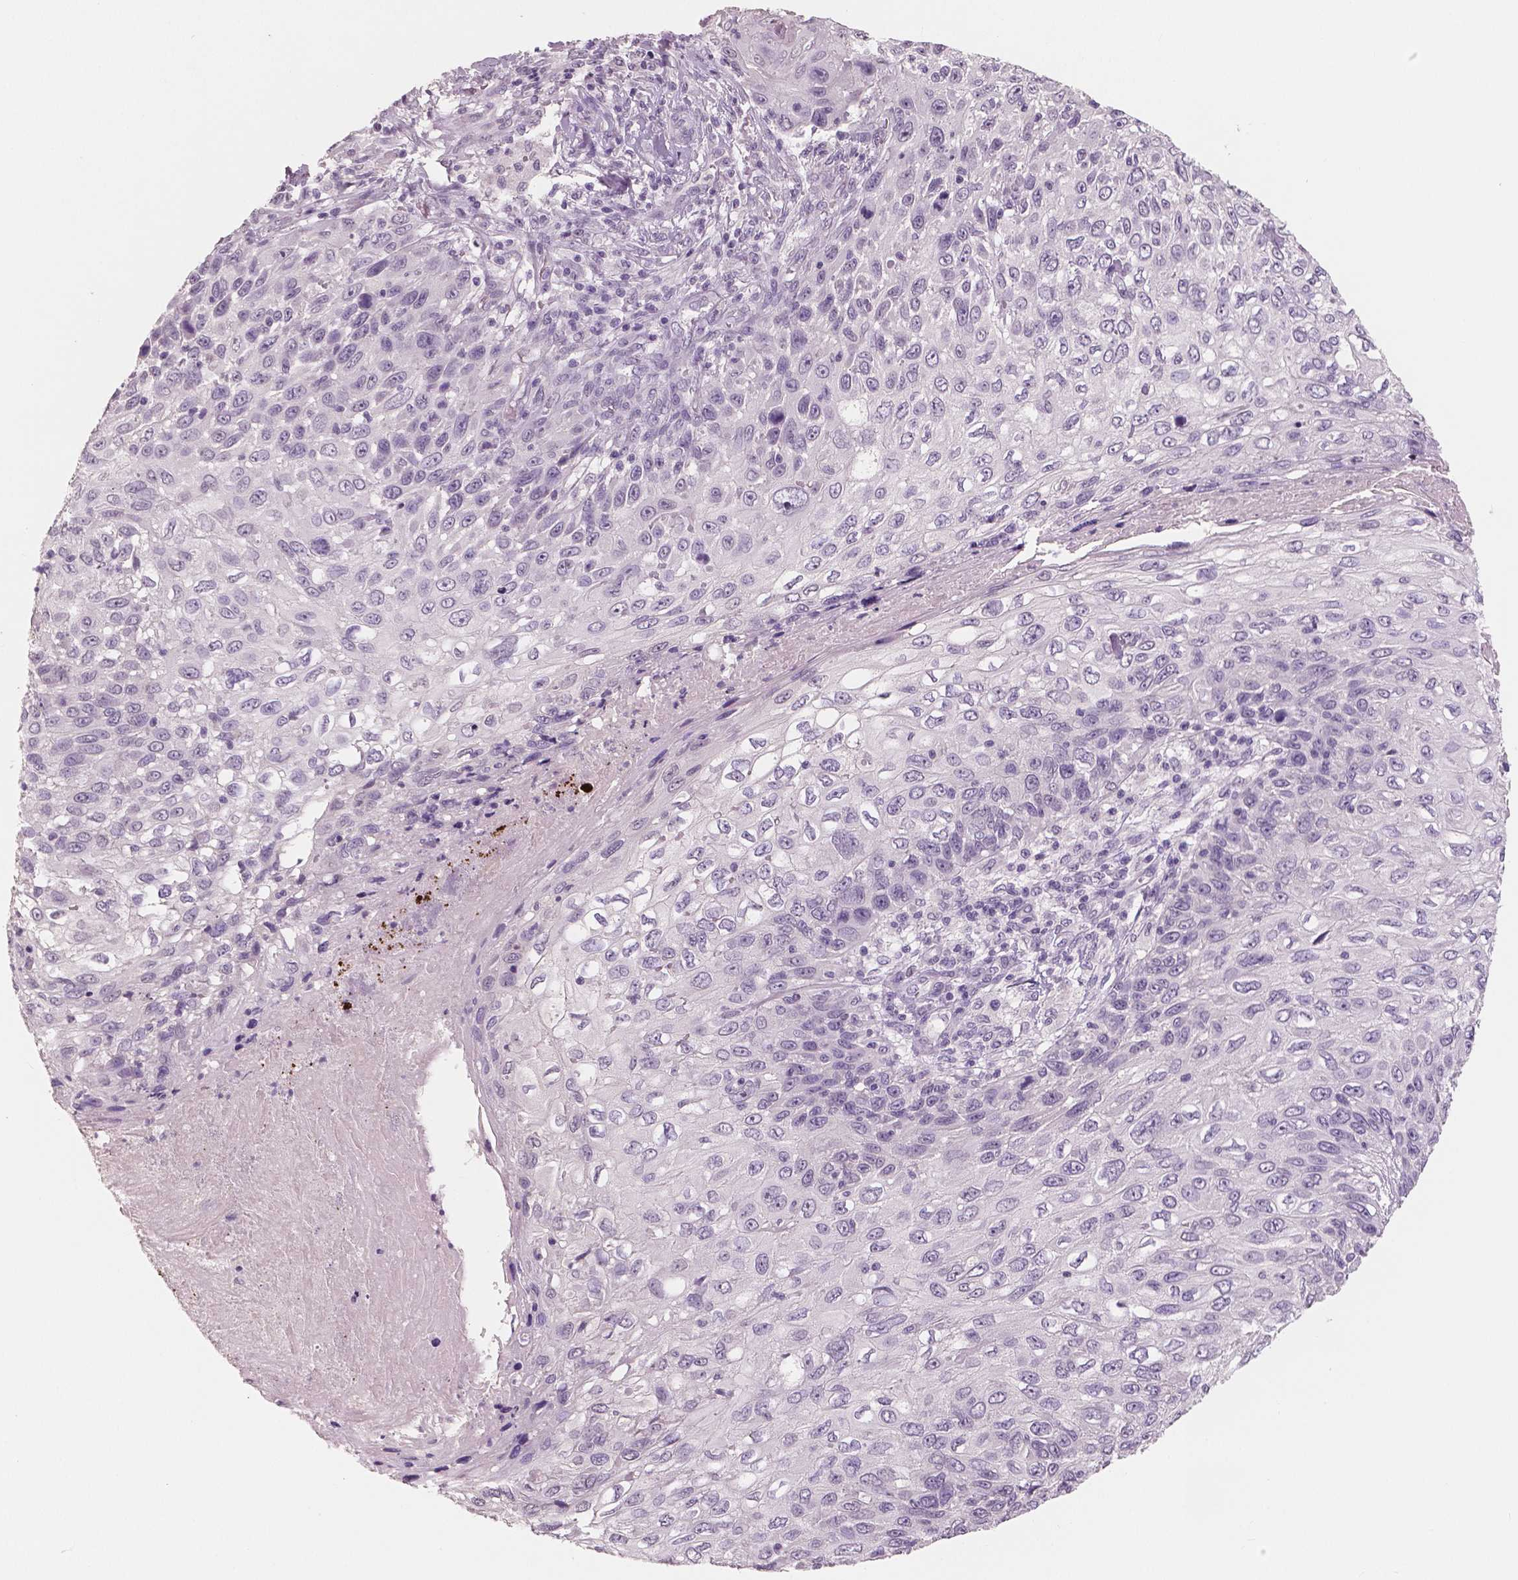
{"staining": {"intensity": "negative", "quantity": "none", "location": "none"}, "tissue": "skin cancer", "cell_type": "Tumor cells", "image_type": "cancer", "snomed": [{"axis": "morphology", "description": "Squamous cell carcinoma, NOS"}, {"axis": "topography", "description": "Skin"}], "caption": "Immunohistochemistry of skin cancer exhibits no positivity in tumor cells.", "gene": "NECAB1", "patient": {"sex": "male", "age": 92}}